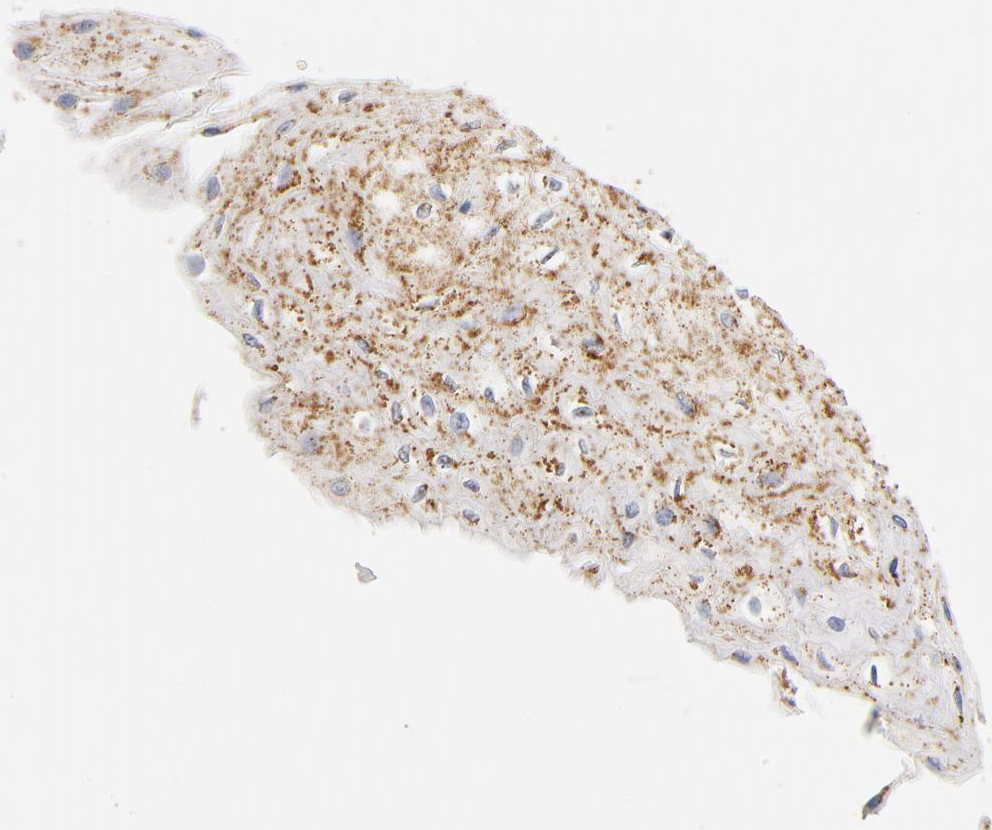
{"staining": {"intensity": "moderate", "quantity": ">75%", "location": "cytoplasmic/membranous"}, "tissue": "esophagus", "cell_type": "Squamous epithelial cells", "image_type": "normal", "snomed": [{"axis": "morphology", "description": "Normal tissue, NOS"}, {"axis": "topography", "description": "Esophagus"}], "caption": "Protein staining displays moderate cytoplasmic/membranous staining in about >75% of squamous epithelial cells in normal esophagus. The staining was performed using DAB (3,3'-diaminobenzidine) to visualize the protein expression in brown, while the nuclei were stained in blue with hematoxylin (Magnification: 20x).", "gene": "COX4I1", "patient": {"sex": "female", "age": 72}}